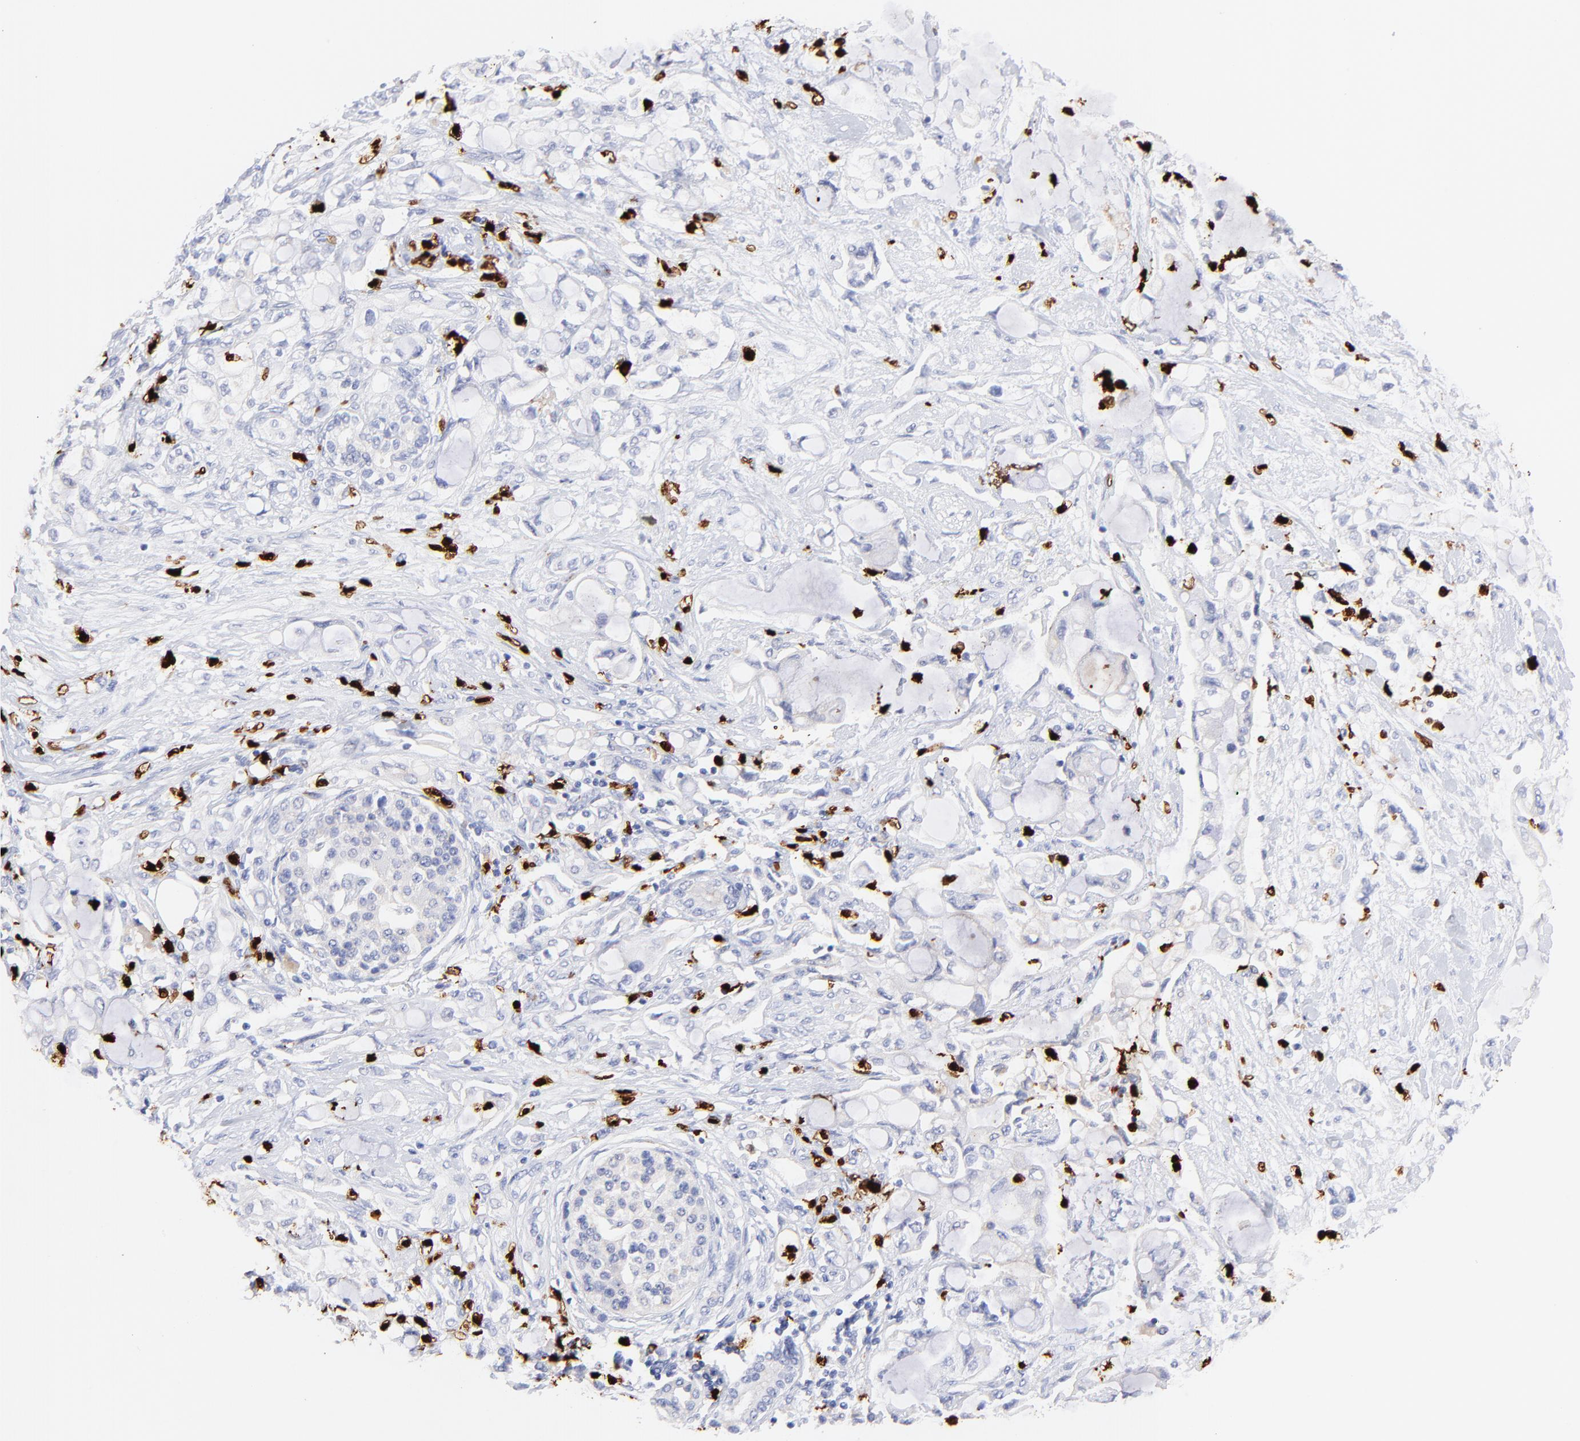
{"staining": {"intensity": "negative", "quantity": "none", "location": "none"}, "tissue": "pancreatic cancer", "cell_type": "Tumor cells", "image_type": "cancer", "snomed": [{"axis": "morphology", "description": "Adenocarcinoma, NOS"}, {"axis": "topography", "description": "Pancreas"}], "caption": "Protein analysis of pancreatic cancer demonstrates no significant positivity in tumor cells.", "gene": "S100A12", "patient": {"sex": "female", "age": 70}}